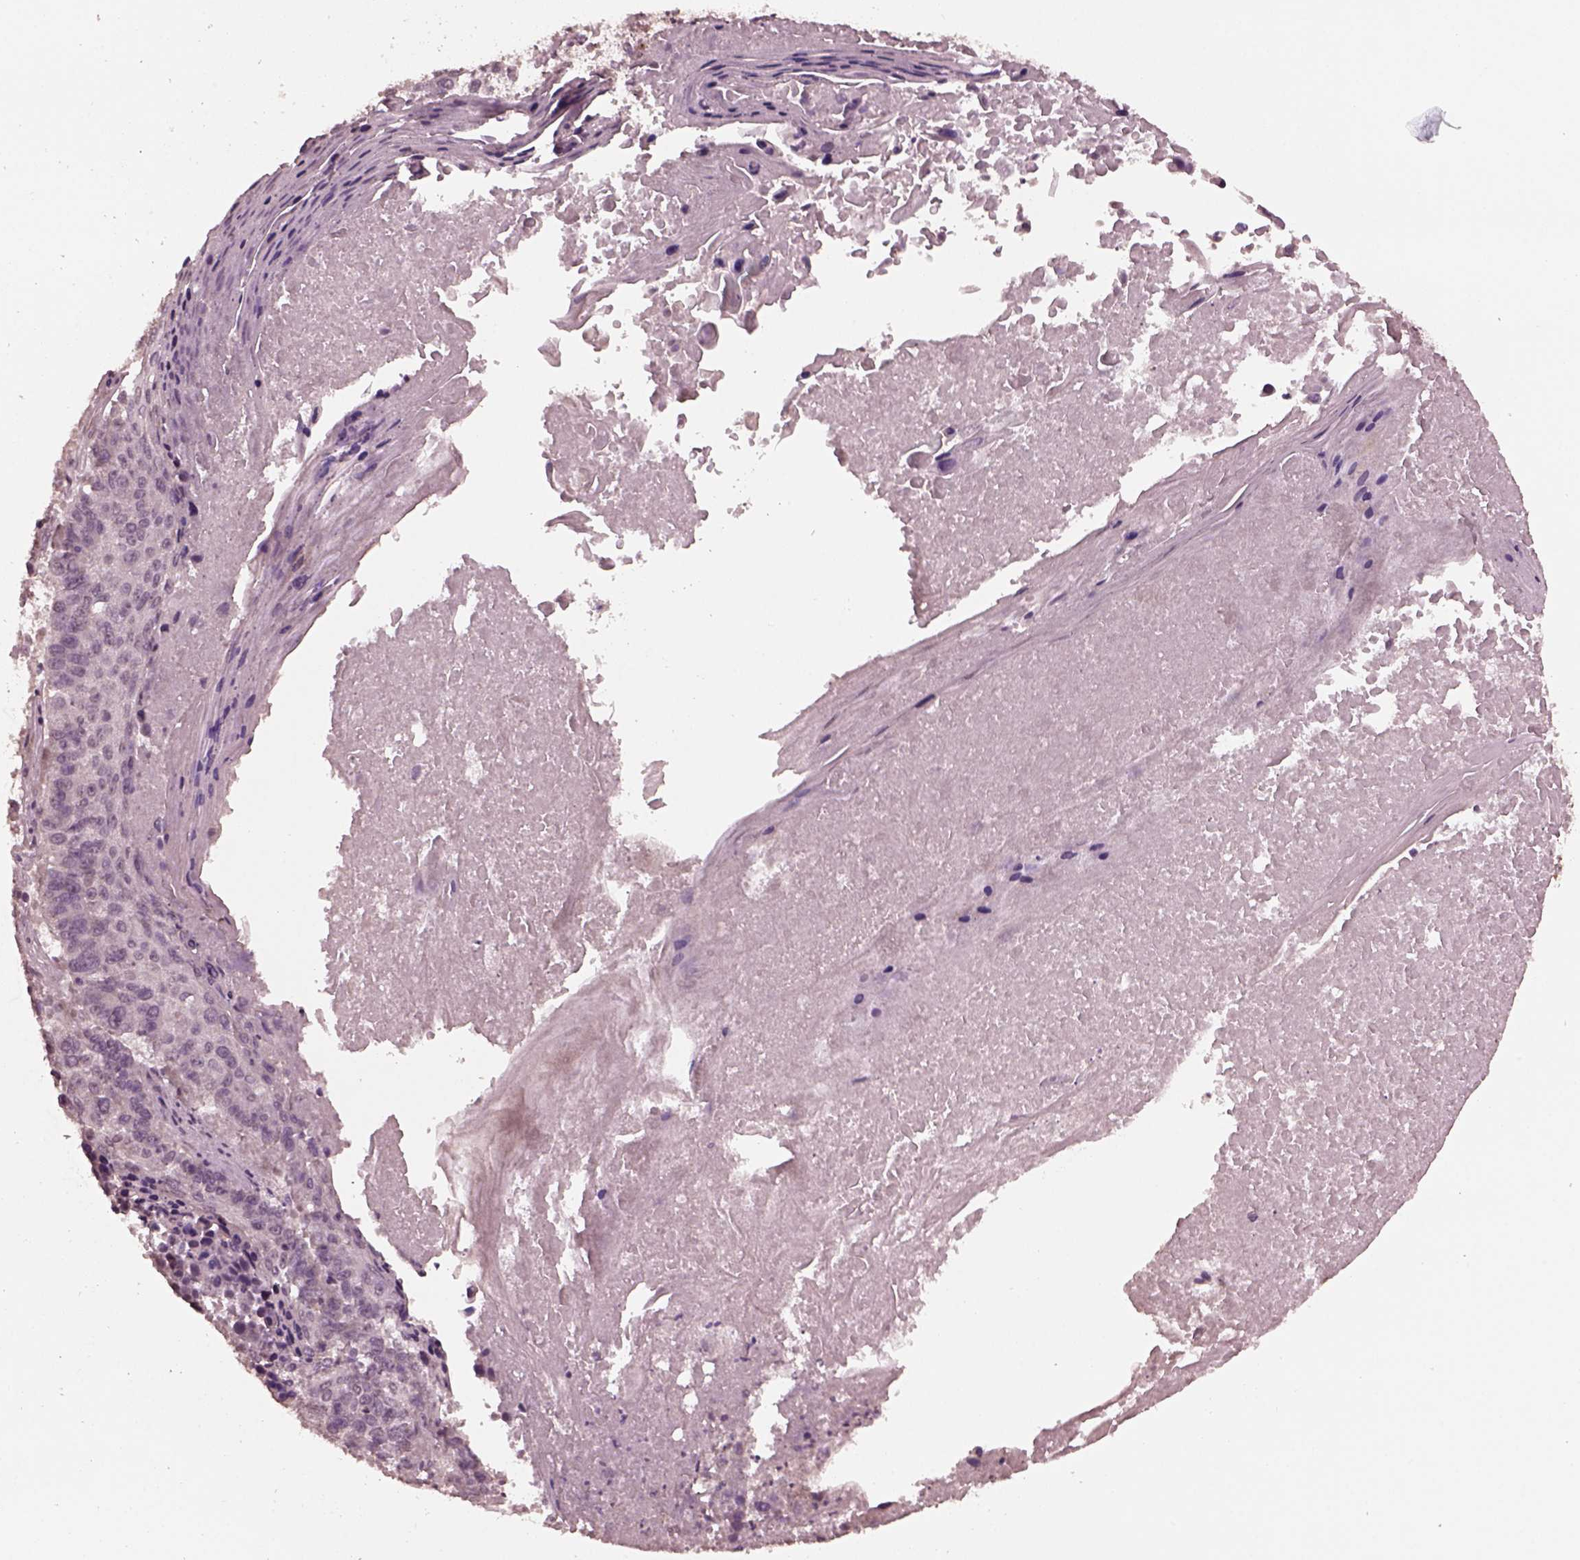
{"staining": {"intensity": "negative", "quantity": "none", "location": "none"}, "tissue": "lung cancer", "cell_type": "Tumor cells", "image_type": "cancer", "snomed": [{"axis": "morphology", "description": "Squamous cell carcinoma, NOS"}, {"axis": "topography", "description": "Lung"}], "caption": "IHC of human lung cancer demonstrates no expression in tumor cells.", "gene": "IL18RAP", "patient": {"sex": "male", "age": 73}}